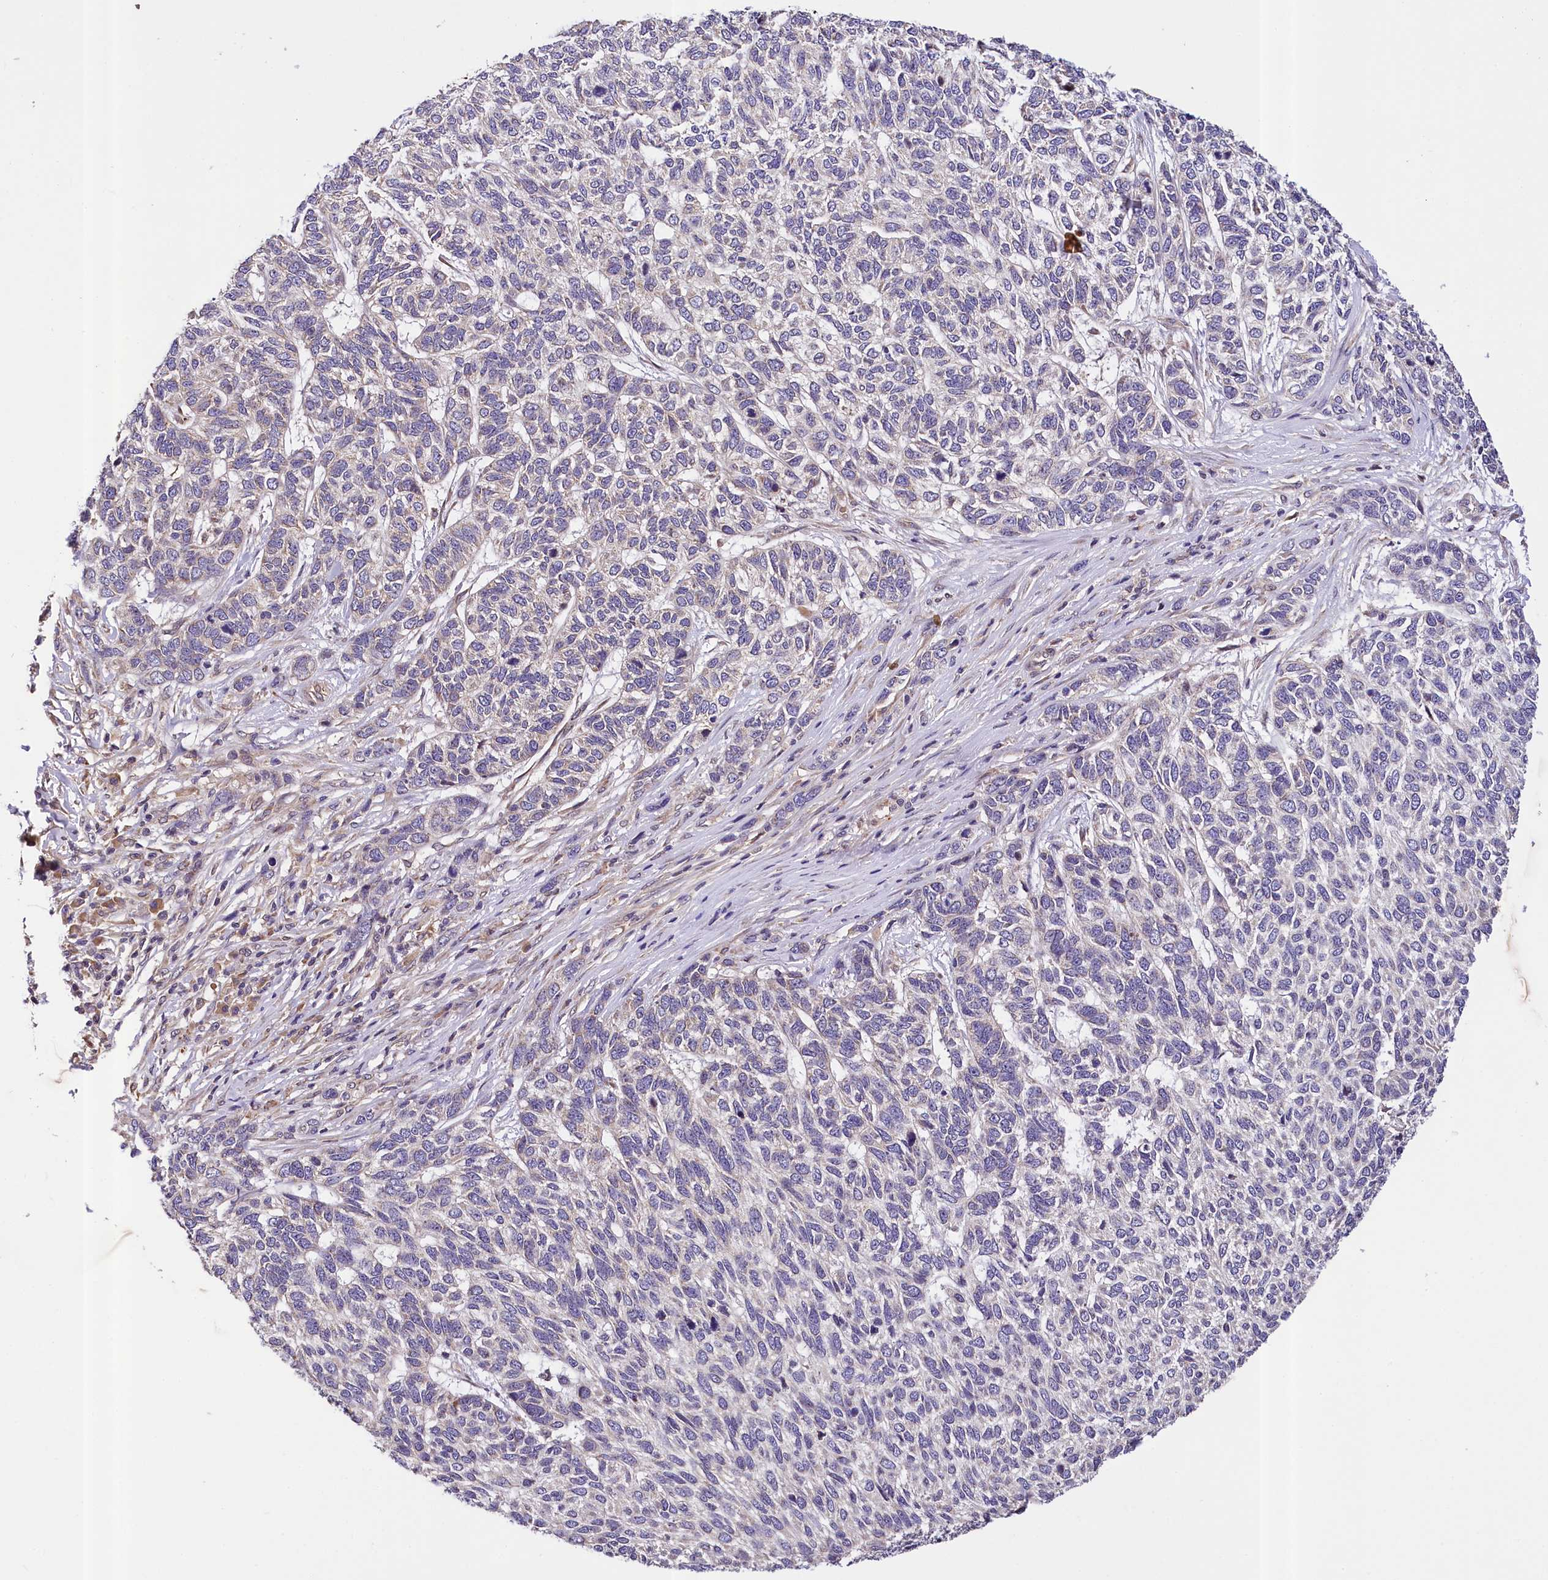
{"staining": {"intensity": "negative", "quantity": "none", "location": "none"}, "tissue": "skin cancer", "cell_type": "Tumor cells", "image_type": "cancer", "snomed": [{"axis": "morphology", "description": "Basal cell carcinoma"}, {"axis": "topography", "description": "Skin"}], "caption": "Tumor cells show no significant positivity in basal cell carcinoma (skin).", "gene": "SUPV3L1", "patient": {"sex": "female", "age": 65}}